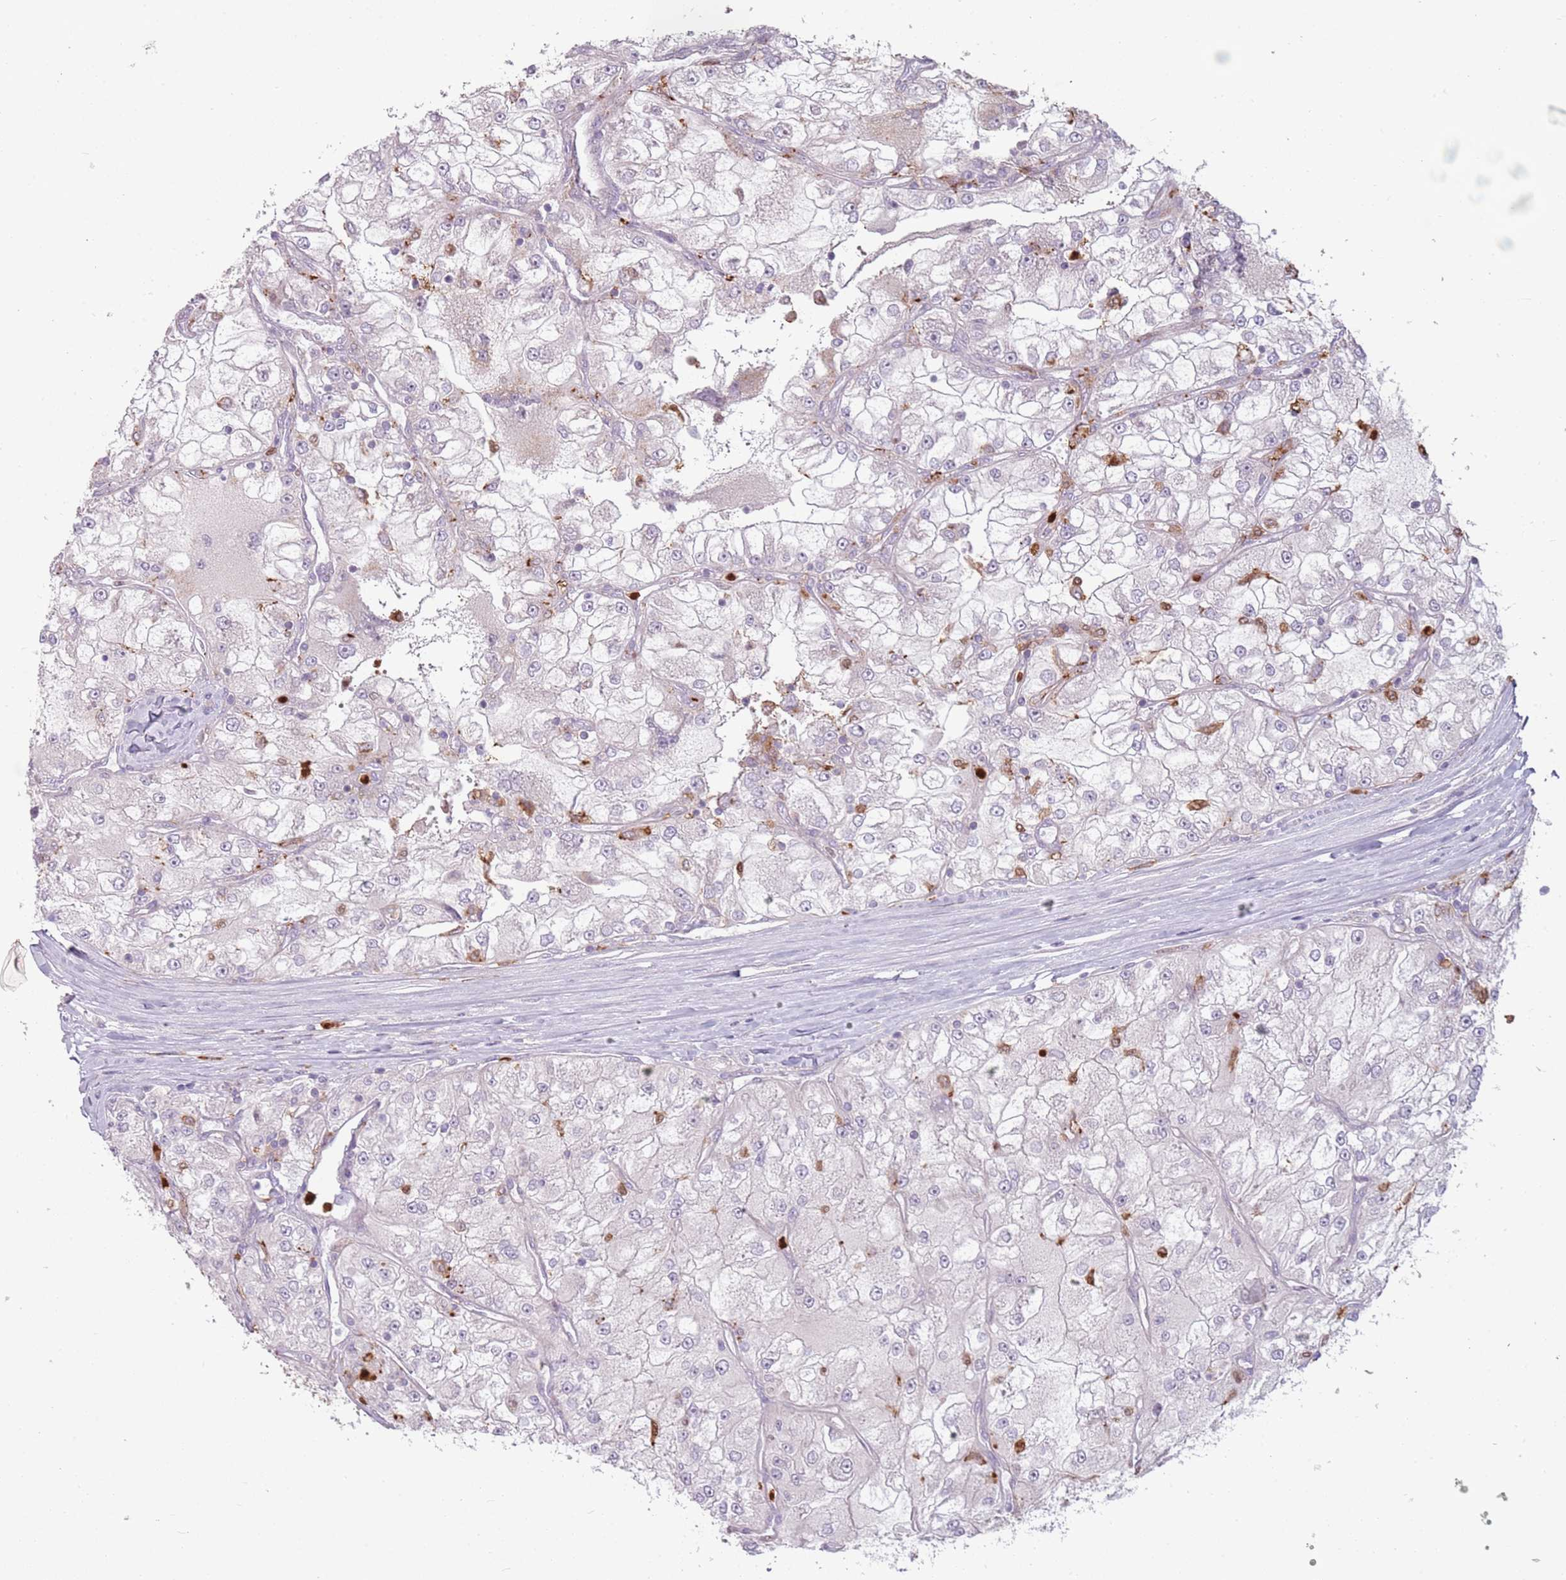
{"staining": {"intensity": "moderate", "quantity": "<25%", "location": "cytoplasmic/membranous"}, "tissue": "renal cancer", "cell_type": "Tumor cells", "image_type": "cancer", "snomed": [{"axis": "morphology", "description": "Adenocarcinoma, NOS"}, {"axis": "topography", "description": "Kidney"}], "caption": "Adenocarcinoma (renal) tissue exhibits moderate cytoplasmic/membranous positivity in about <25% of tumor cells", "gene": "SPAG4", "patient": {"sex": "female", "age": 72}}